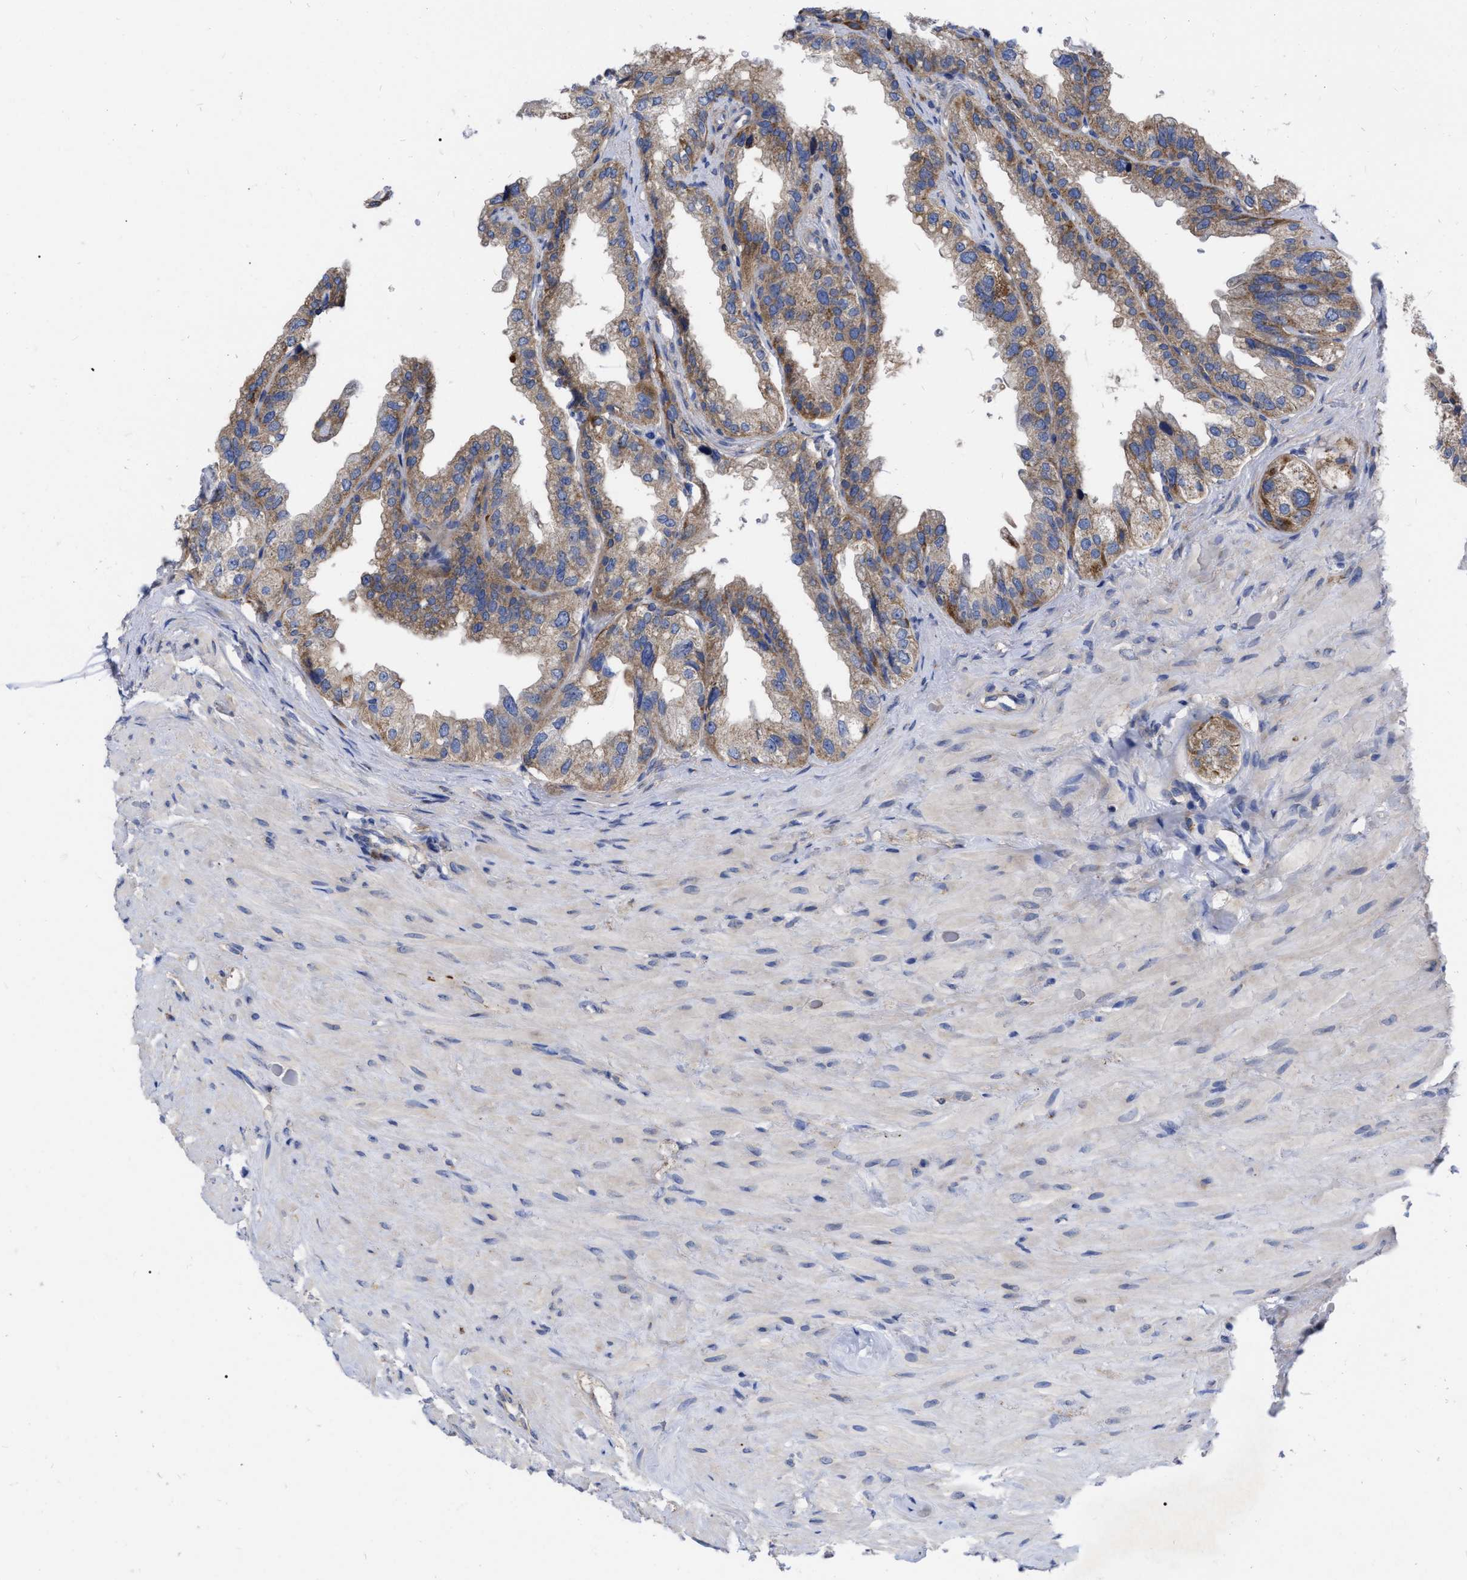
{"staining": {"intensity": "moderate", "quantity": ">75%", "location": "cytoplasmic/membranous"}, "tissue": "seminal vesicle", "cell_type": "Glandular cells", "image_type": "normal", "snomed": [{"axis": "morphology", "description": "Normal tissue, NOS"}, {"axis": "topography", "description": "Seminal veicle"}], "caption": "IHC image of benign seminal vesicle: seminal vesicle stained using IHC shows medium levels of moderate protein expression localized specifically in the cytoplasmic/membranous of glandular cells, appearing as a cytoplasmic/membranous brown color.", "gene": "CDKN2C", "patient": {"sex": "male", "age": 68}}